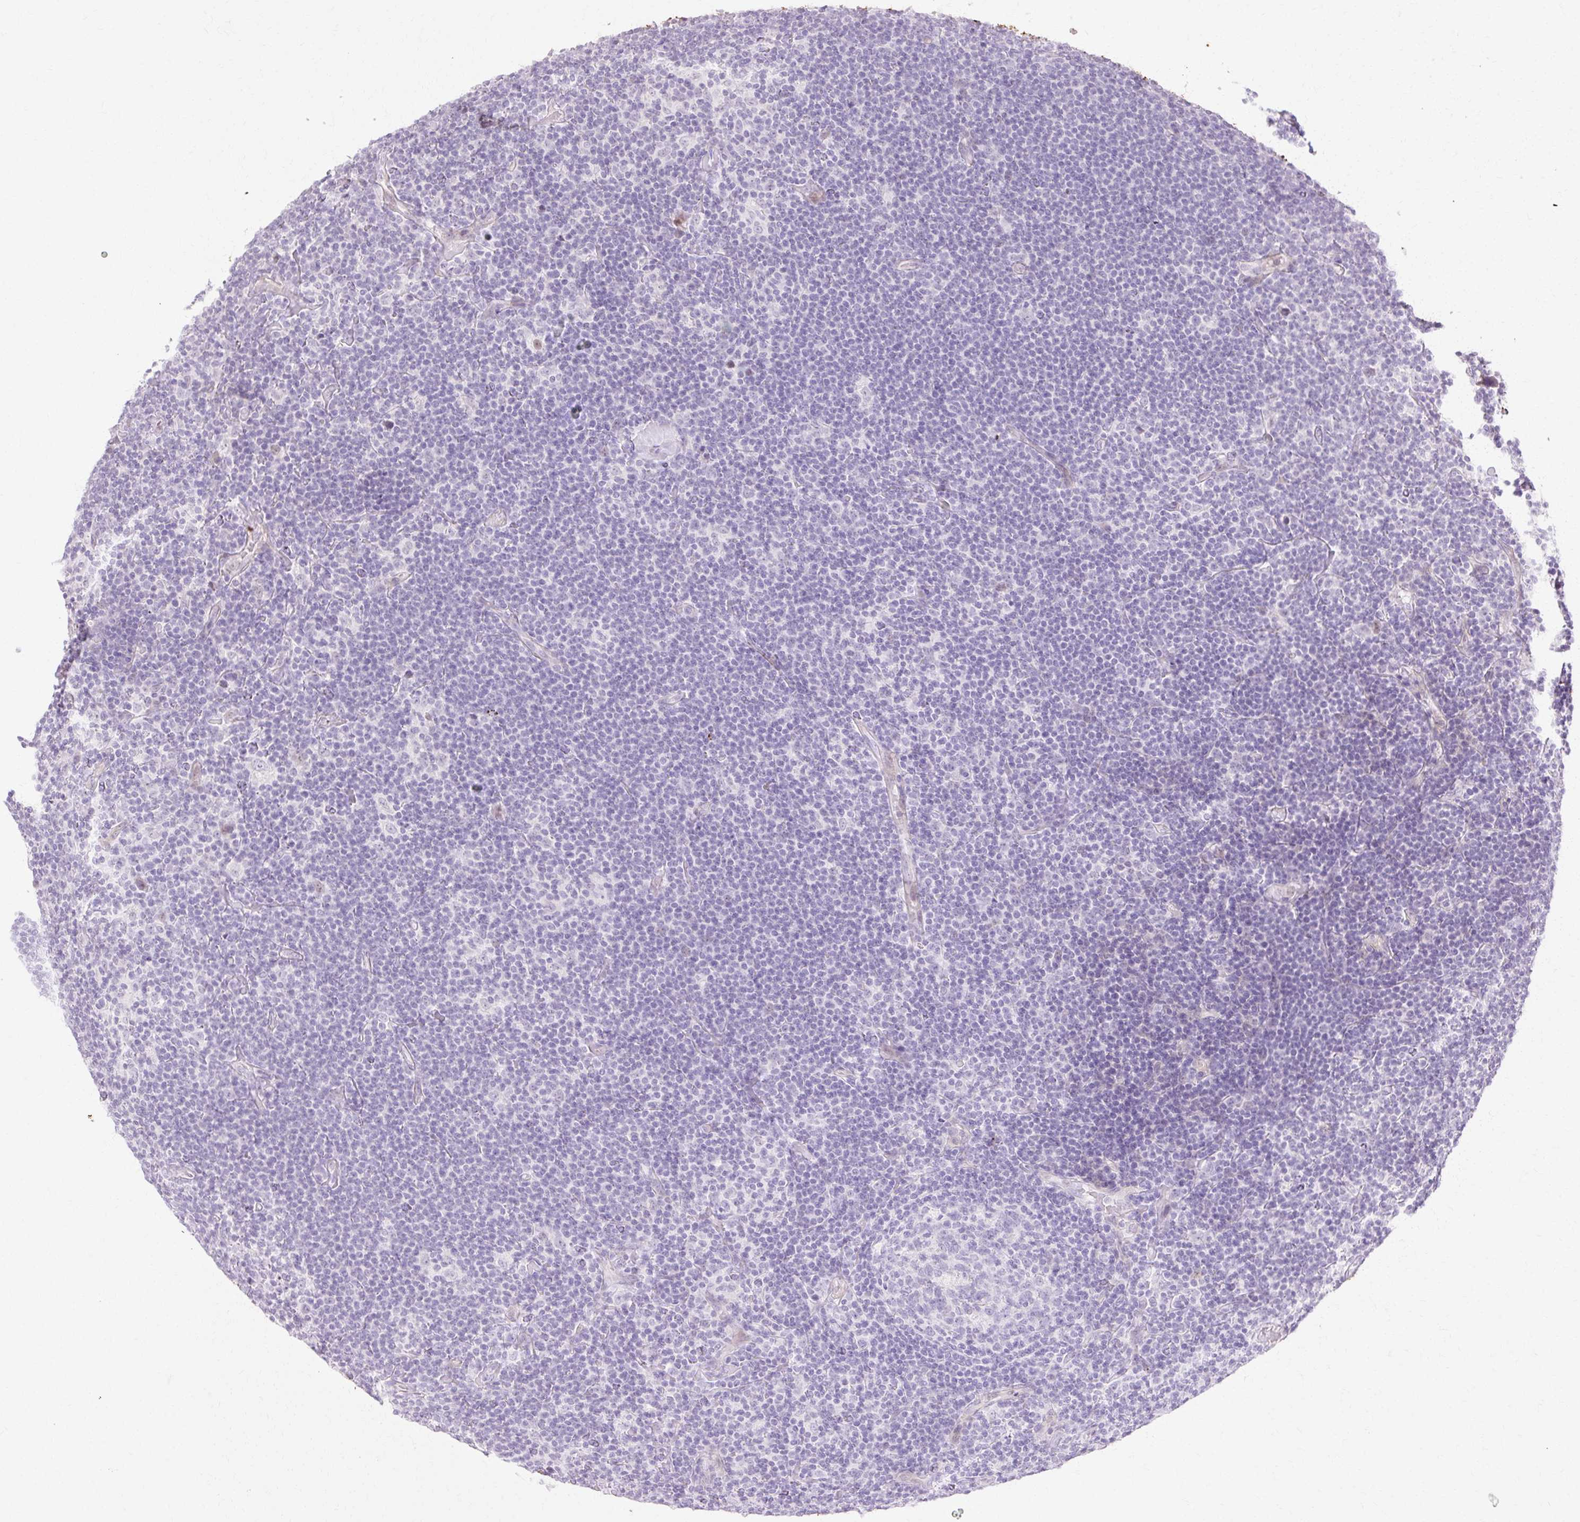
{"staining": {"intensity": "negative", "quantity": "none", "location": "none"}, "tissue": "lymphoma", "cell_type": "Tumor cells", "image_type": "cancer", "snomed": [{"axis": "morphology", "description": "Hodgkin's disease, NOS"}, {"axis": "topography", "description": "Lymph node"}], "caption": "The image shows no staining of tumor cells in lymphoma.", "gene": "C3orf49", "patient": {"sex": "female", "age": 57}}